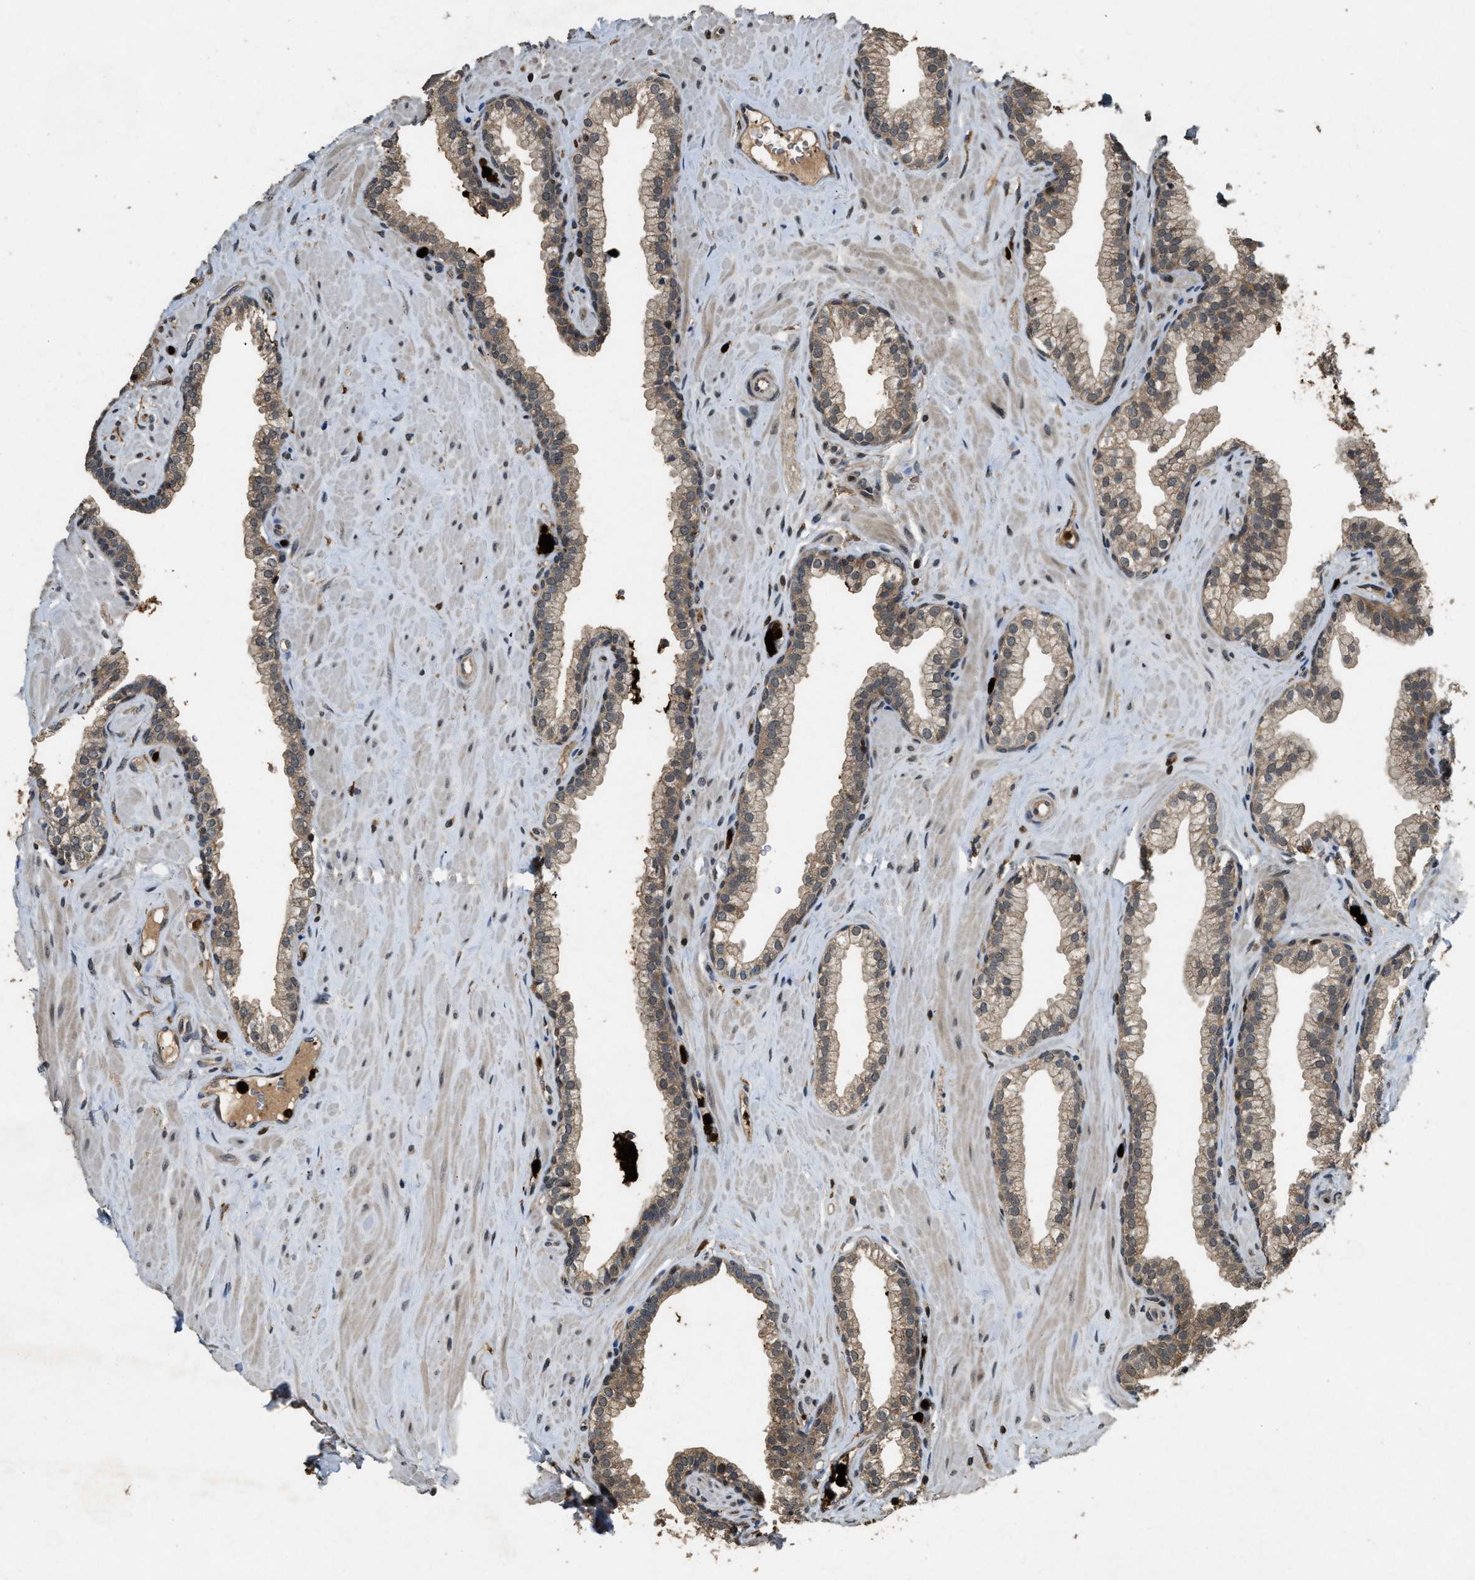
{"staining": {"intensity": "weak", "quantity": "25%-75%", "location": "cytoplasmic/membranous"}, "tissue": "prostate", "cell_type": "Glandular cells", "image_type": "normal", "snomed": [{"axis": "morphology", "description": "Normal tissue, NOS"}, {"axis": "morphology", "description": "Urothelial carcinoma, Low grade"}, {"axis": "topography", "description": "Urinary bladder"}, {"axis": "topography", "description": "Prostate"}], "caption": "The micrograph demonstrates staining of benign prostate, revealing weak cytoplasmic/membranous protein staining (brown color) within glandular cells. The protein of interest is shown in brown color, while the nuclei are stained blue.", "gene": "RNF141", "patient": {"sex": "male", "age": 60}}